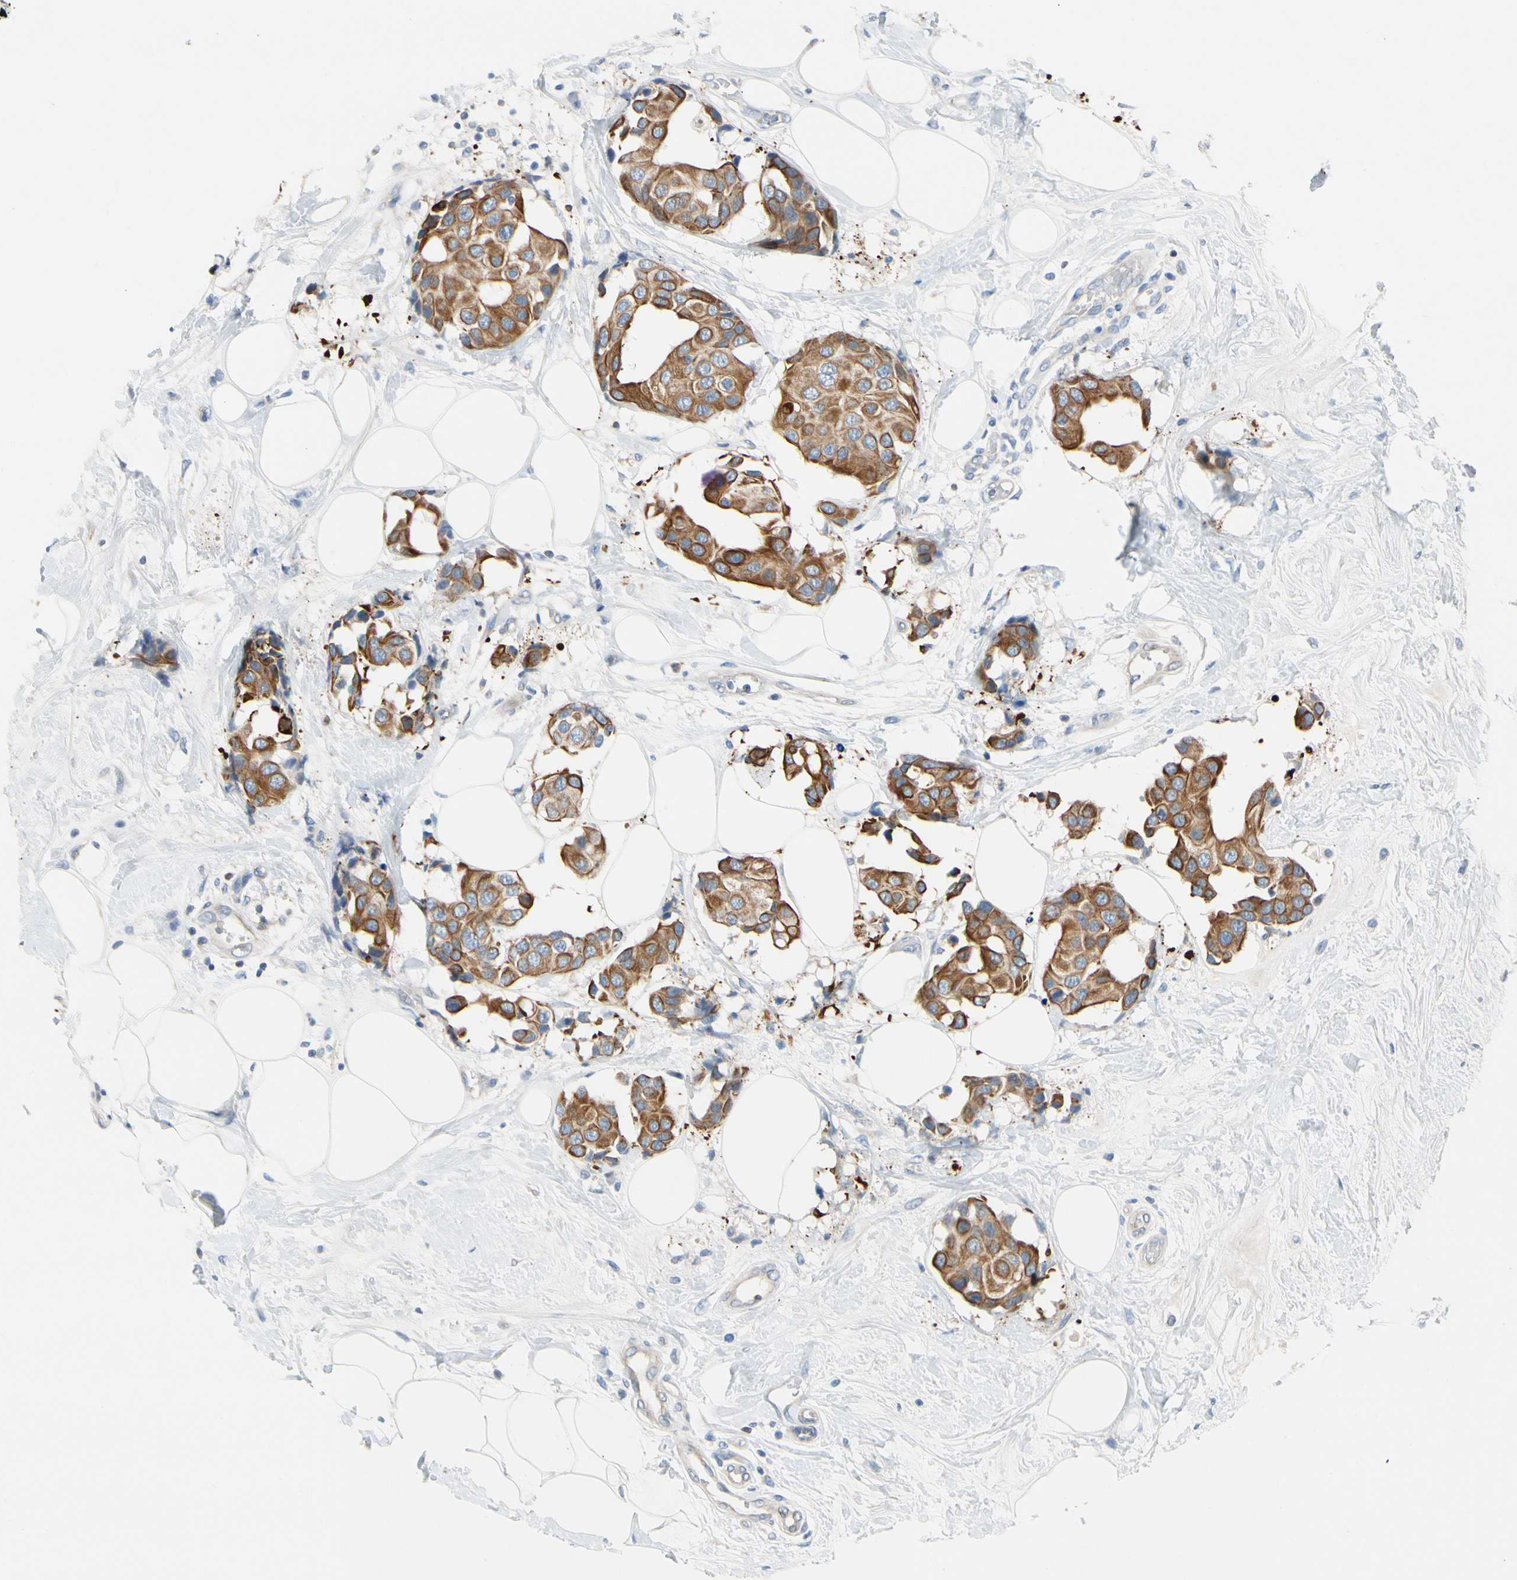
{"staining": {"intensity": "strong", "quantity": ">75%", "location": "cytoplasmic/membranous"}, "tissue": "breast cancer", "cell_type": "Tumor cells", "image_type": "cancer", "snomed": [{"axis": "morphology", "description": "Normal tissue, NOS"}, {"axis": "morphology", "description": "Duct carcinoma"}, {"axis": "topography", "description": "Breast"}], "caption": "Immunohistochemical staining of human breast cancer (invasive ductal carcinoma) demonstrates high levels of strong cytoplasmic/membranous protein expression in approximately >75% of tumor cells.", "gene": "ZNF132", "patient": {"sex": "female", "age": 39}}